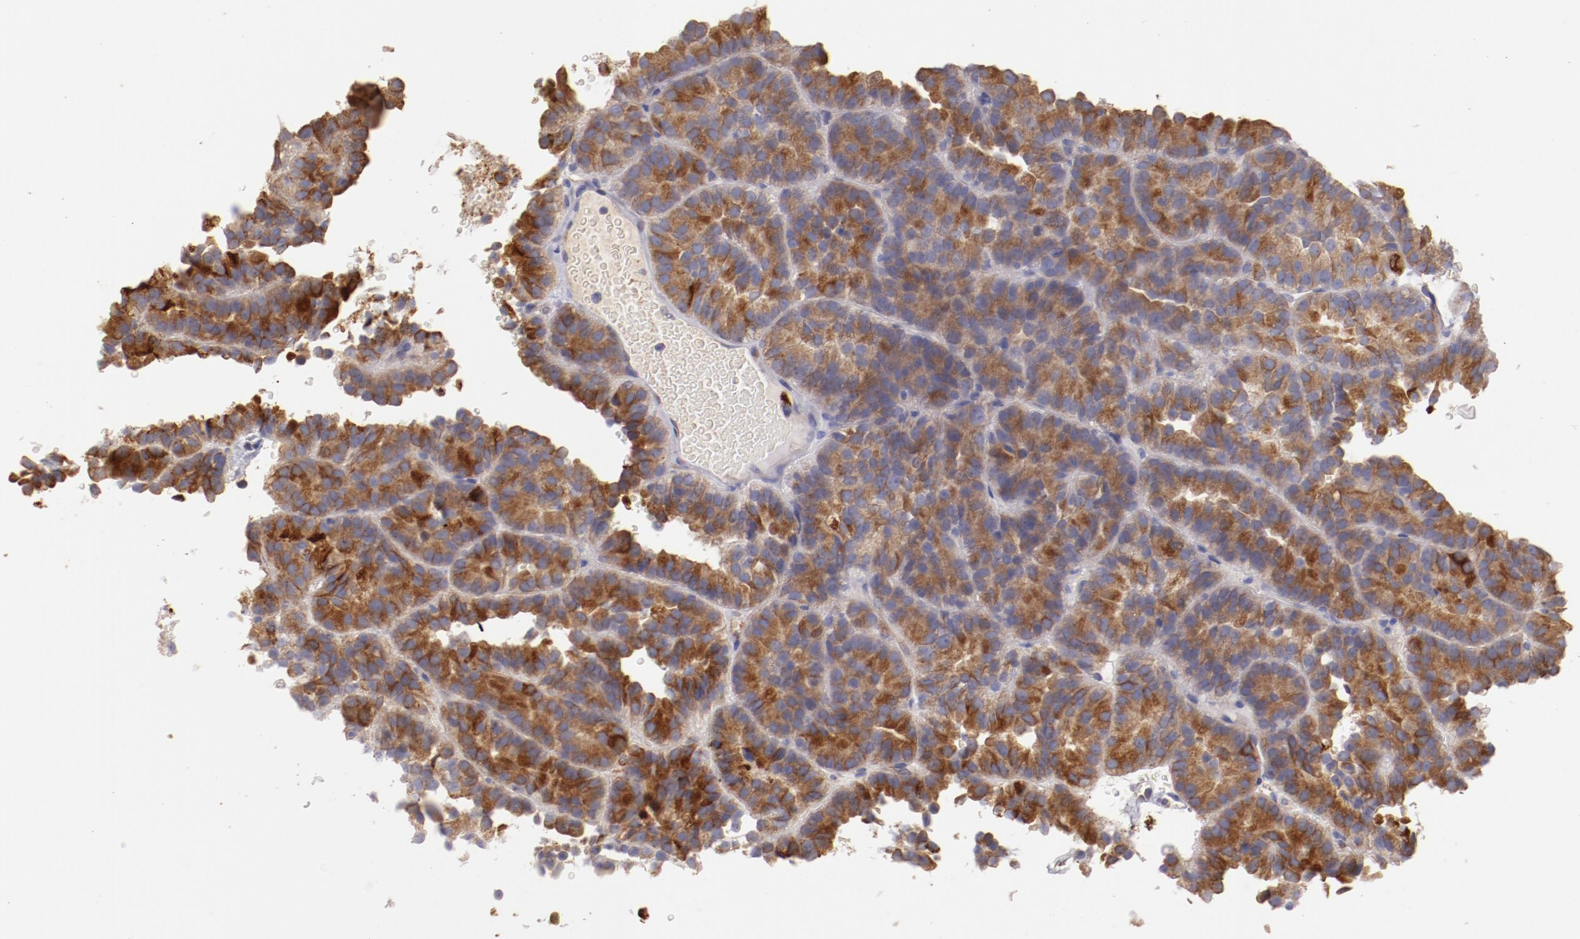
{"staining": {"intensity": "moderate", "quantity": "25%-75%", "location": "cytoplasmic/membranous"}, "tissue": "renal cancer", "cell_type": "Tumor cells", "image_type": "cancer", "snomed": [{"axis": "morphology", "description": "Adenocarcinoma, NOS"}, {"axis": "topography", "description": "Kidney"}], "caption": "Immunohistochemistry (DAB) staining of human renal cancer (adenocarcinoma) shows moderate cytoplasmic/membranous protein staining in approximately 25%-75% of tumor cells.", "gene": "ENTPD5", "patient": {"sex": "male", "age": 46}}